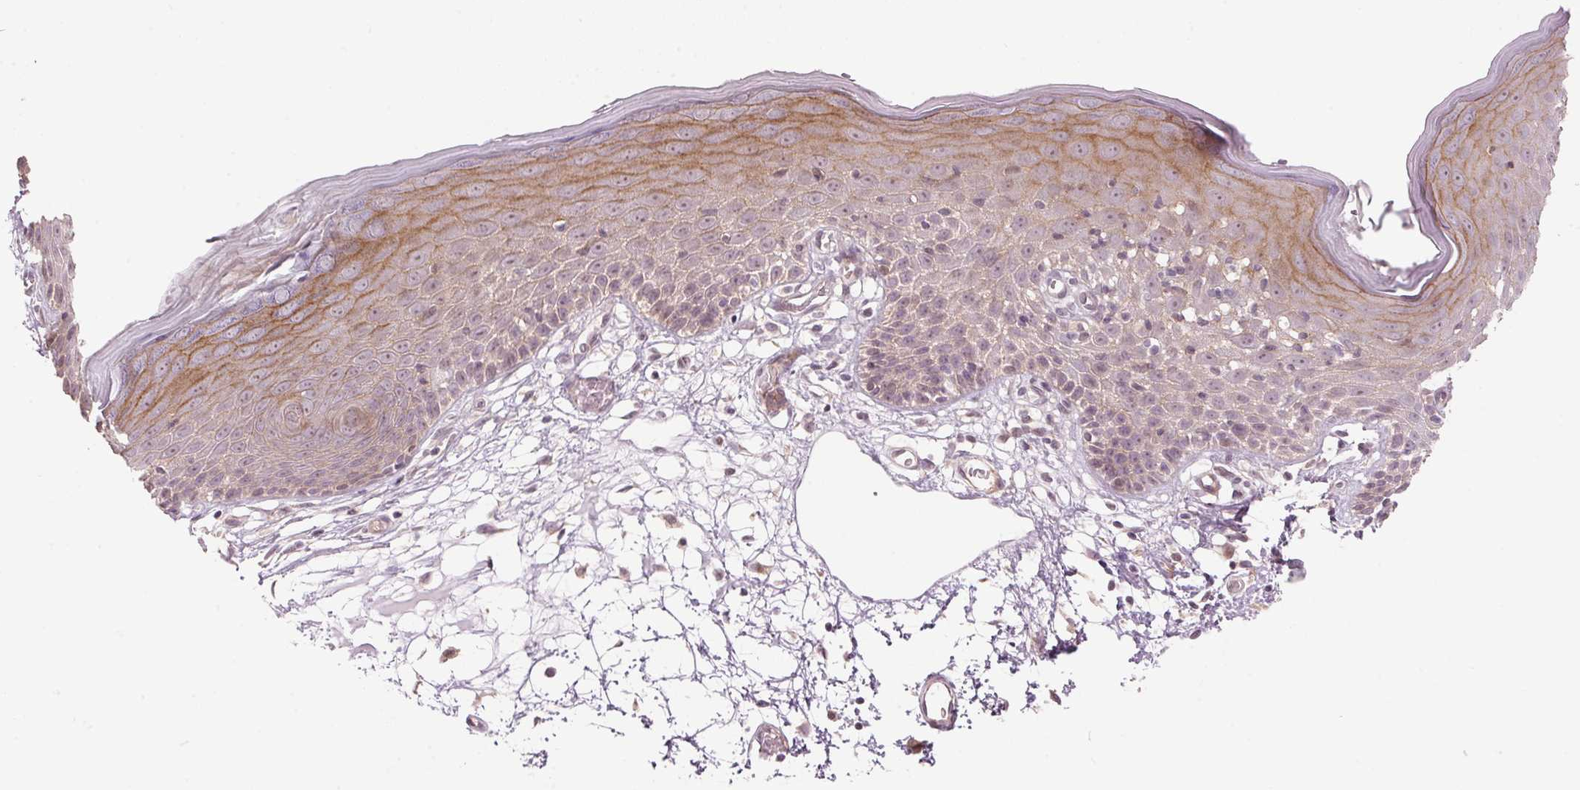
{"staining": {"intensity": "moderate", "quantity": "25%-75%", "location": "cytoplasmic/membranous"}, "tissue": "skin", "cell_type": "Epidermal cells", "image_type": "normal", "snomed": [{"axis": "morphology", "description": "Normal tissue, NOS"}, {"axis": "topography", "description": "Vulva"}], "caption": "A photomicrograph of human skin stained for a protein reveals moderate cytoplasmic/membranous brown staining in epidermal cells.", "gene": "TMED6", "patient": {"sex": "female", "age": 68}}